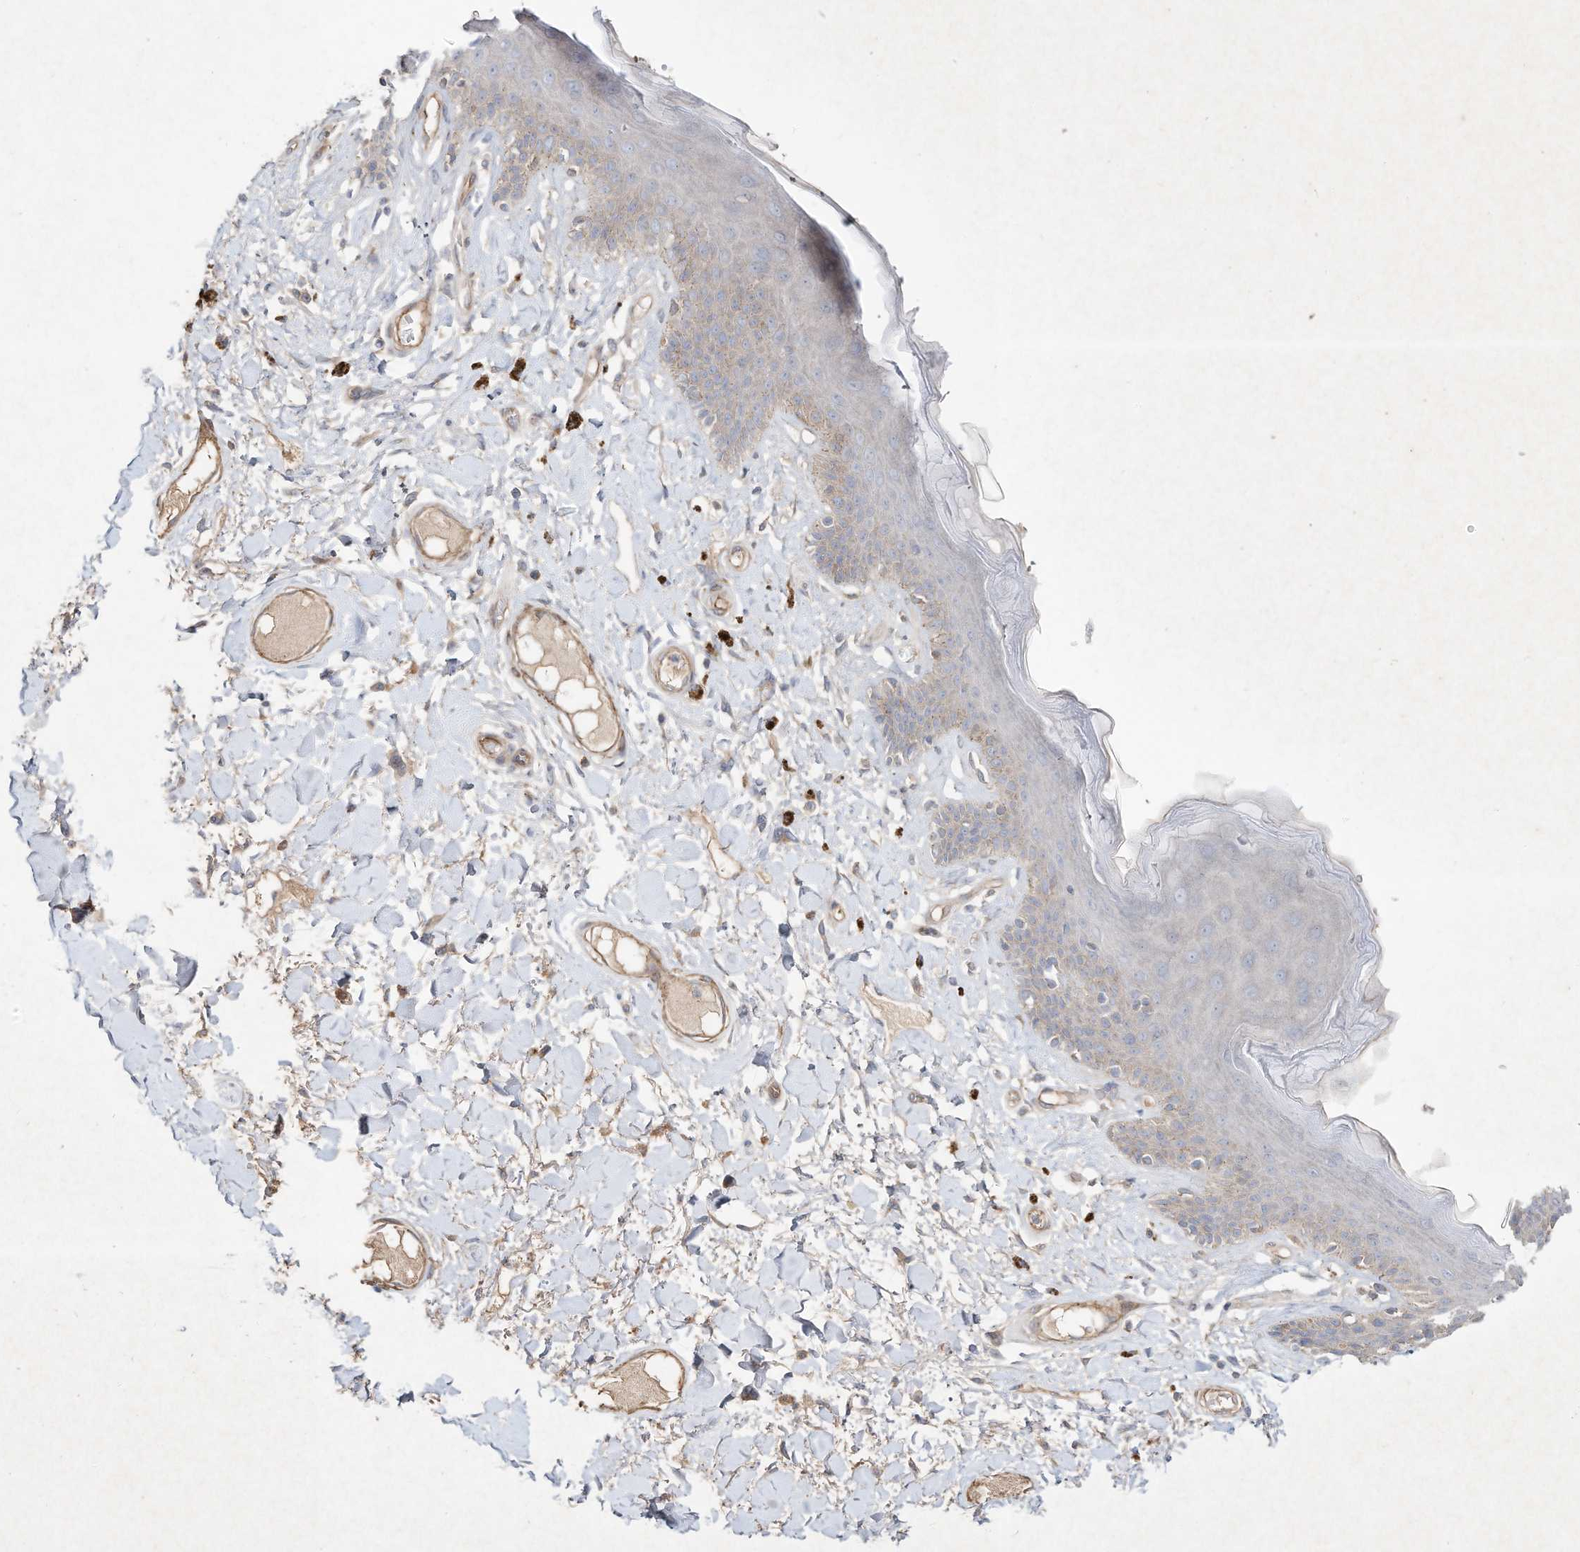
{"staining": {"intensity": "moderate", "quantity": "<25%", "location": "cytoplasmic/membranous"}, "tissue": "skin", "cell_type": "Epidermal cells", "image_type": "normal", "snomed": [{"axis": "morphology", "description": "Normal tissue, NOS"}, {"axis": "topography", "description": "Anal"}], "caption": "Epidermal cells exhibit low levels of moderate cytoplasmic/membranous staining in approximately <25% of cells in normal skin.", "gene": "HTR5A", "patient": {"sex": "female", "age": 78}}